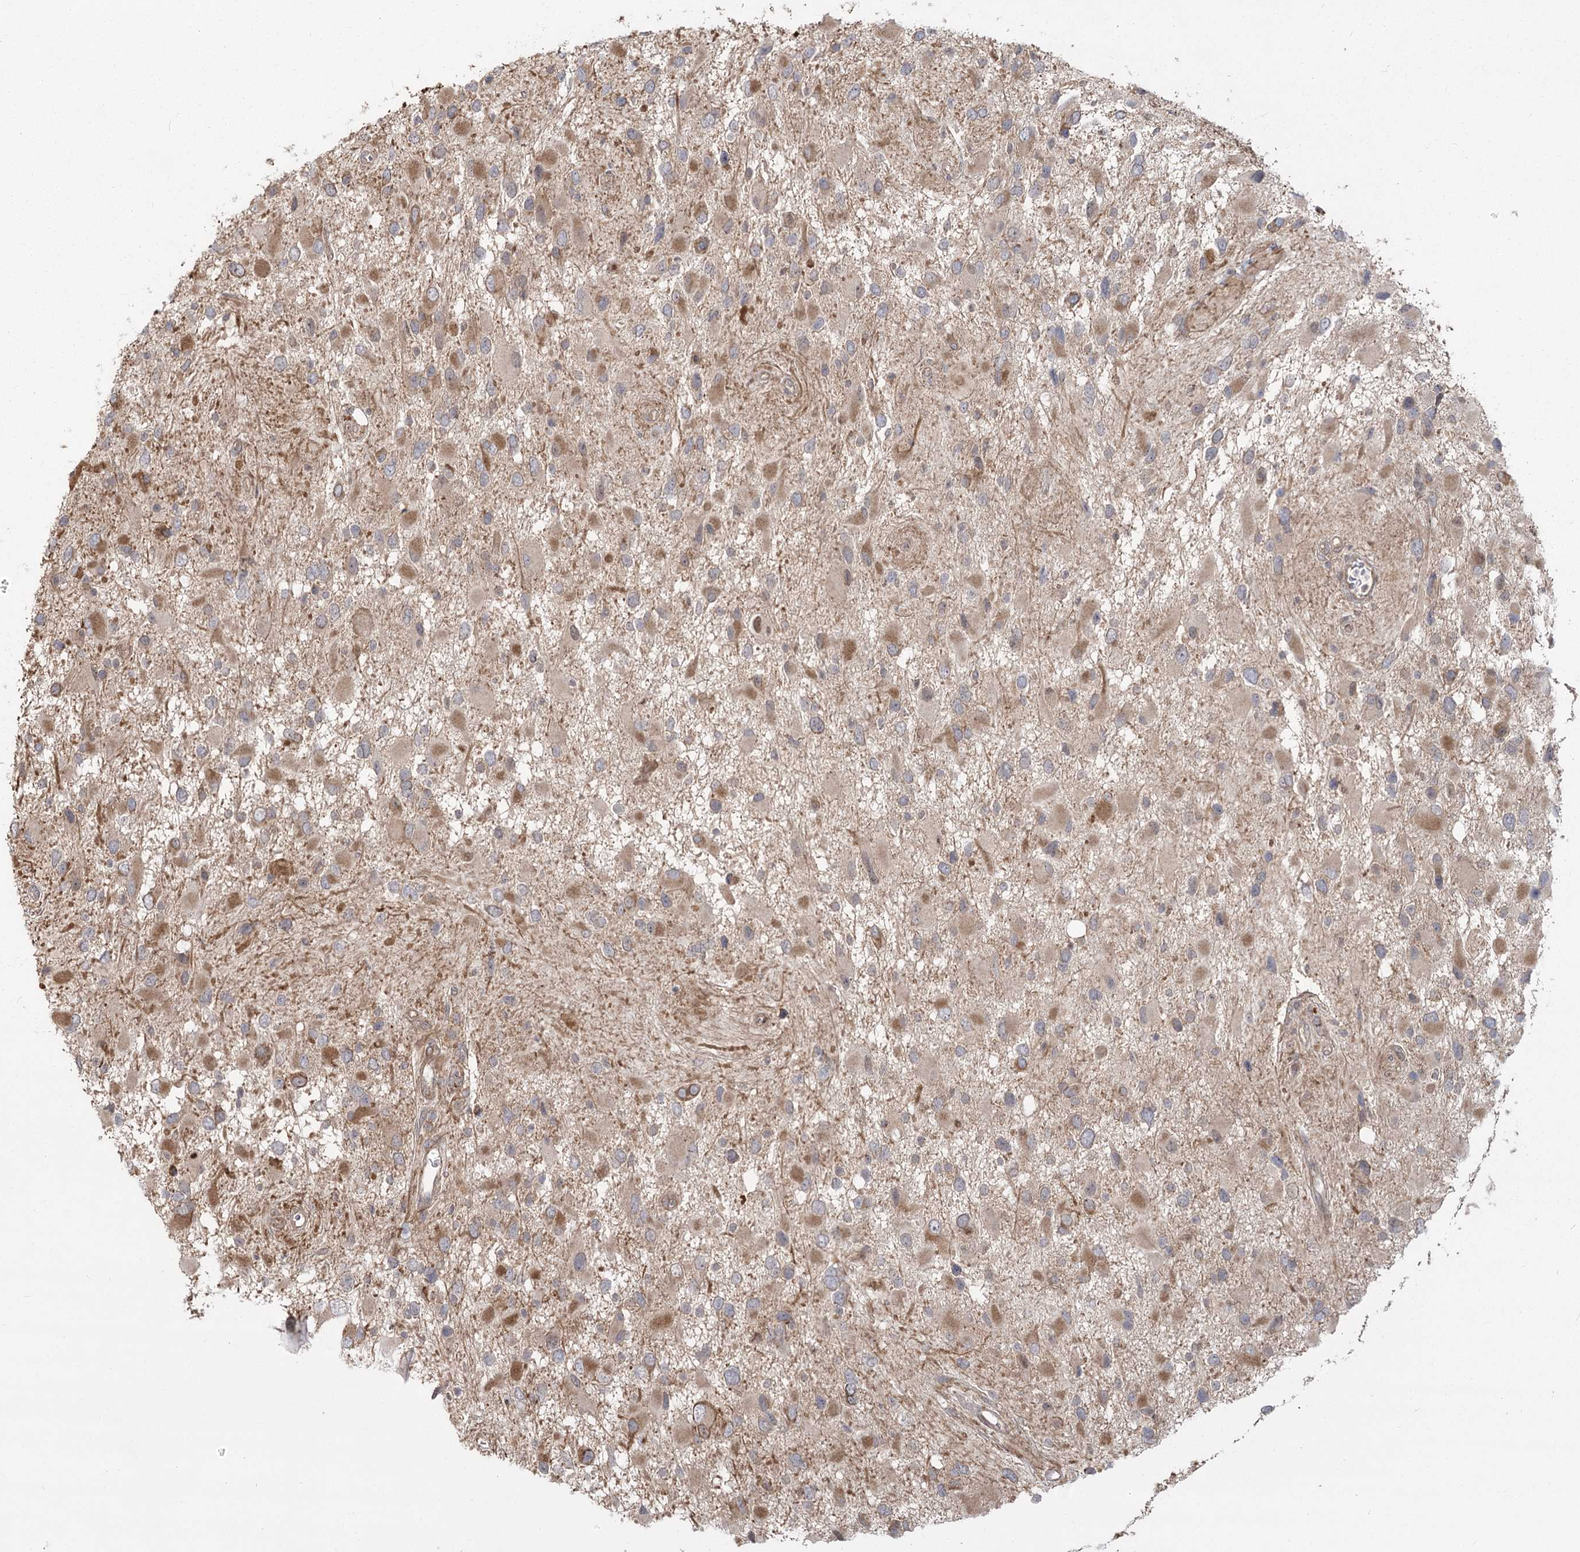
{"staining": {"intensity": "moderate", "quantity": "25%-75%", "location": "cytoplasmic/membranous"}, "tissue": "glioma", "cell_type": "Tumor cells", "image_type": "cancer", "snomed": [{"axis": "morphology", "description": "Glioma, malignant, High grade"}, {"axis": "topography", "description": "Brain"}], "caption": "Glioma stained for a protein (brown) exhibits moderate cytoplasmic/membranous positive positivity in approximately 25%-75% of tumor cells.", "gene": "AP2M1", "patient": {"sex": "male", "age": 53}}